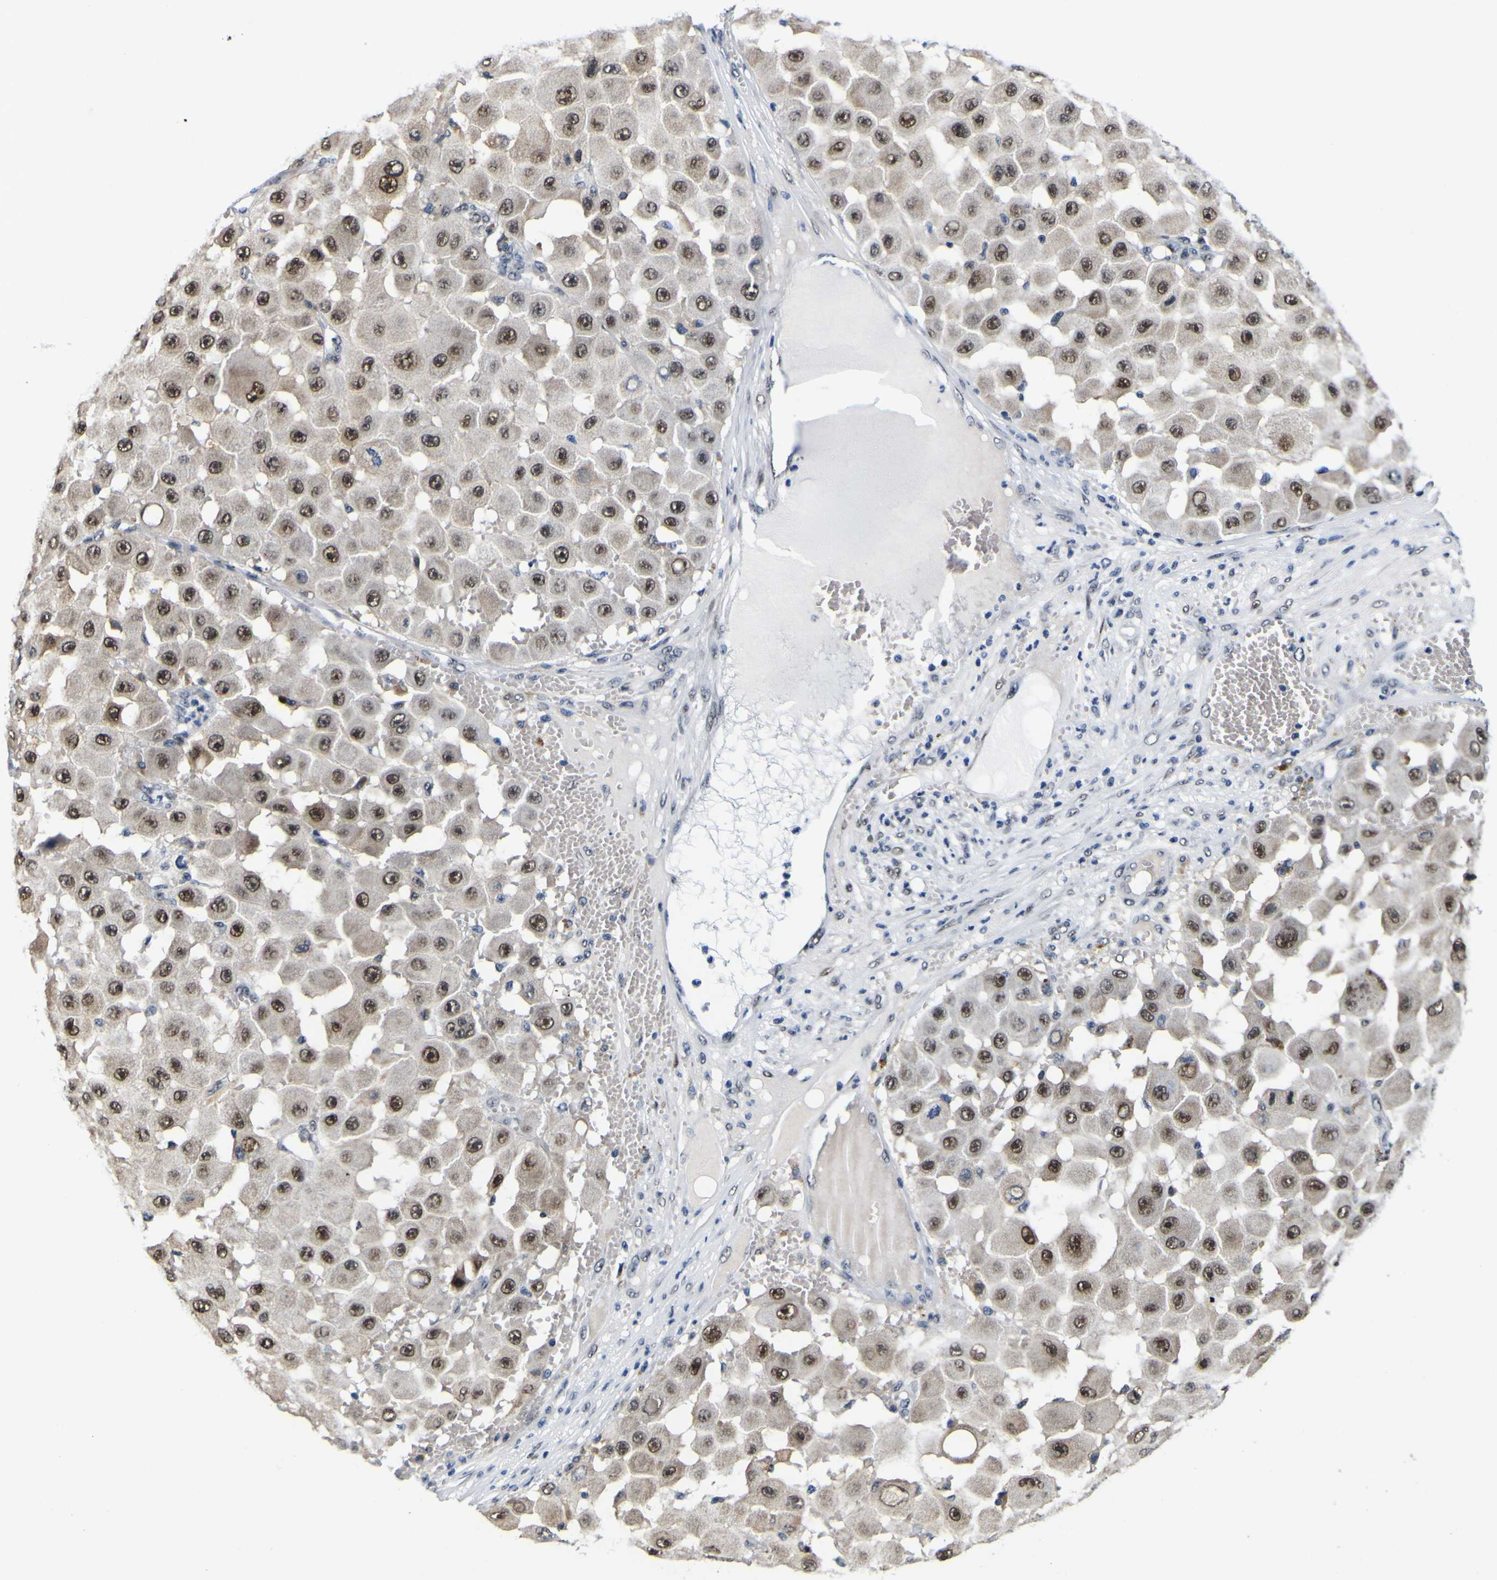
{"staining": {"intensity": "strong", "quantity": ">75%", "location": "nuclear"}, "tissue": "melanoma", "cell_type": "Tumor cells", "image_type": "cancer", "snomed": [{"axis": "morphology", "description": "Malignant melanoma, NOS"}, {"axis": "topography", "description": "Skin"}], "caption": "Immunohistochemical staining of melanoma displays high levels of strong nuclear staining in about >75% of tumor cells.", "gene": "CUL4B", "patient": {"sex": "female", "age": 81}}